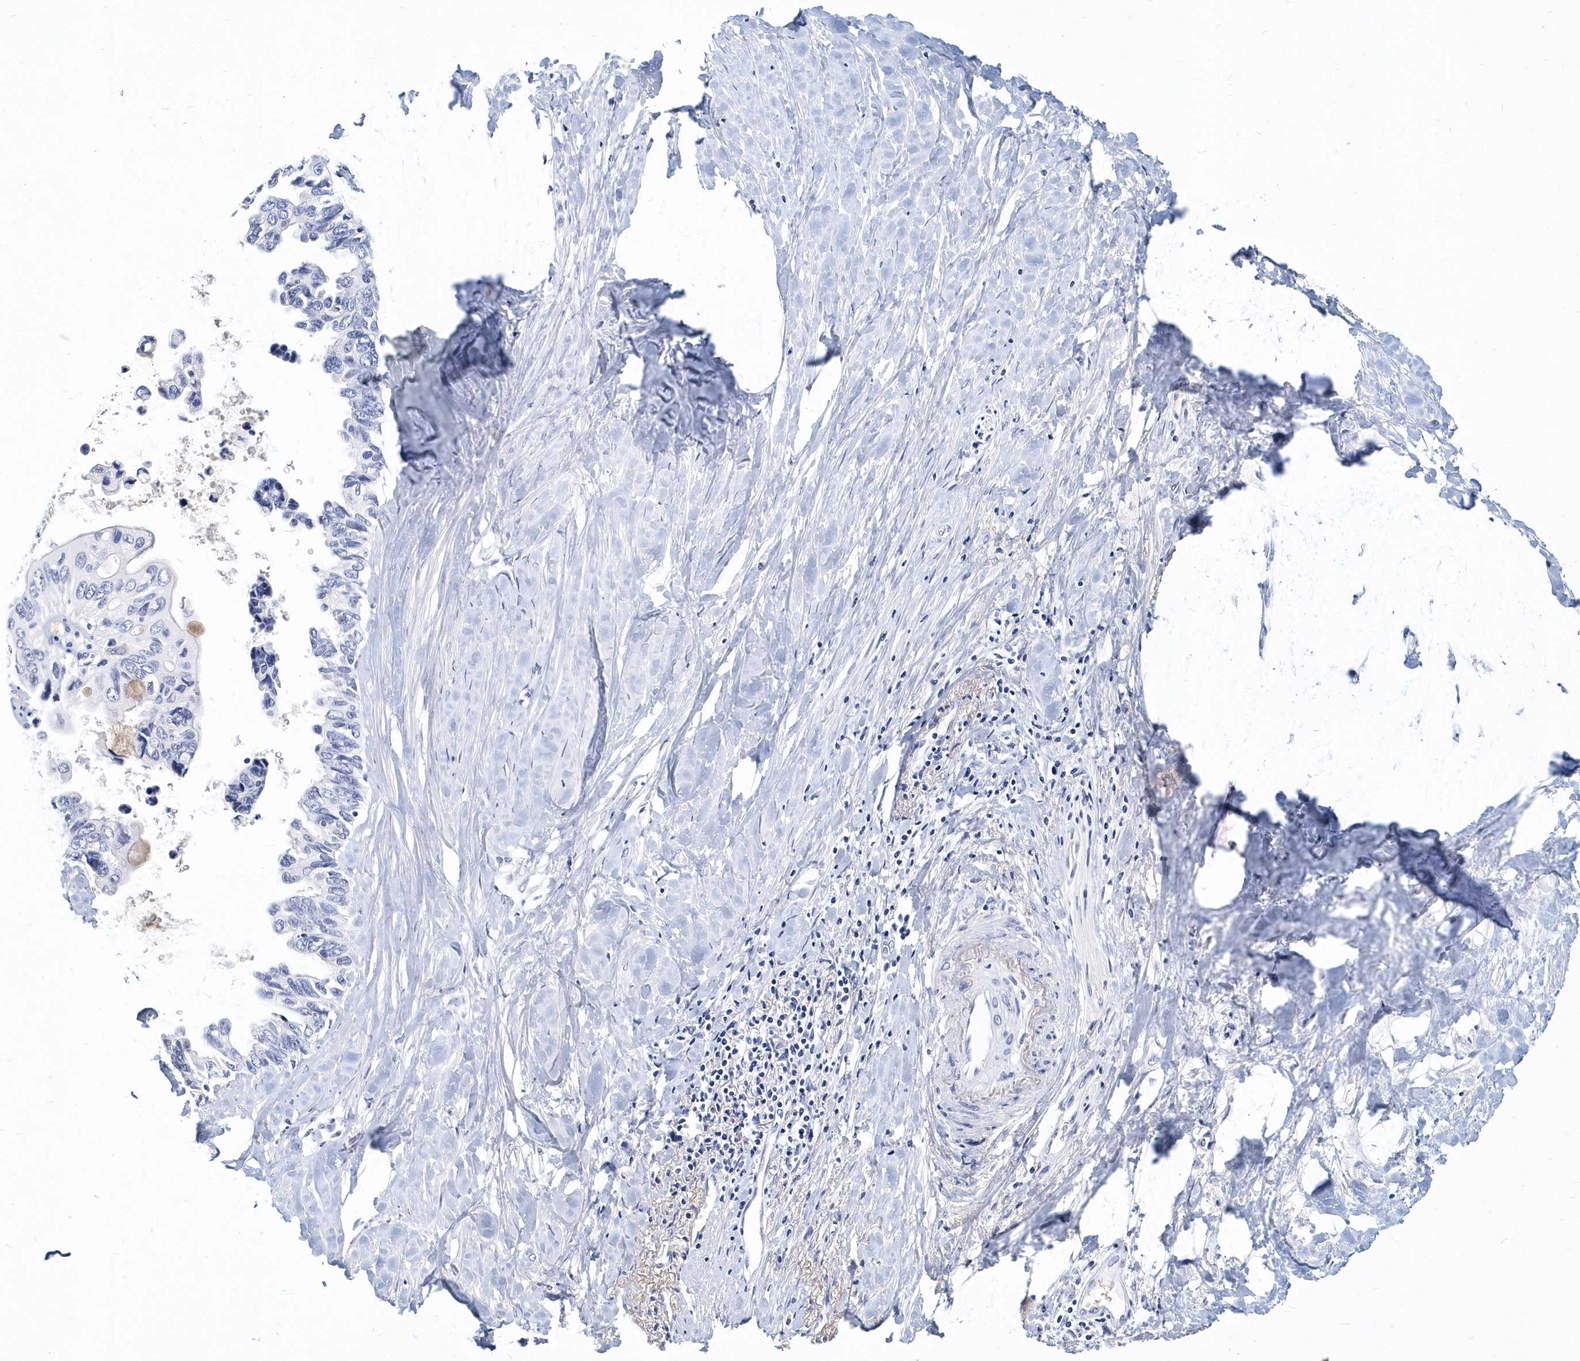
{"staining": {"intensity": "negative", "quantity": "none", "location": "none"}, "tissue": "pancreatic cancer", "cell_type": "Tumor cells", "image_type": "cancer", "snomed": [{"axis": "morphology", "description": "Adenocarcinoma, NOS"}, {"axis": "topography", "description": "Pancreas"}], "caption": "High power microscopy histopathology image of an immunohistochemistry image of adenocarcinoma (pancreatic), revealing no significant expression in tumor cells. (DAB (3,3'-diaminobenzidine) immunohistochemistry visualized using brightfield microscopy, high magnification).", "gene": "ITGA2B", "patient": {"sex": "female", "age": 72}}